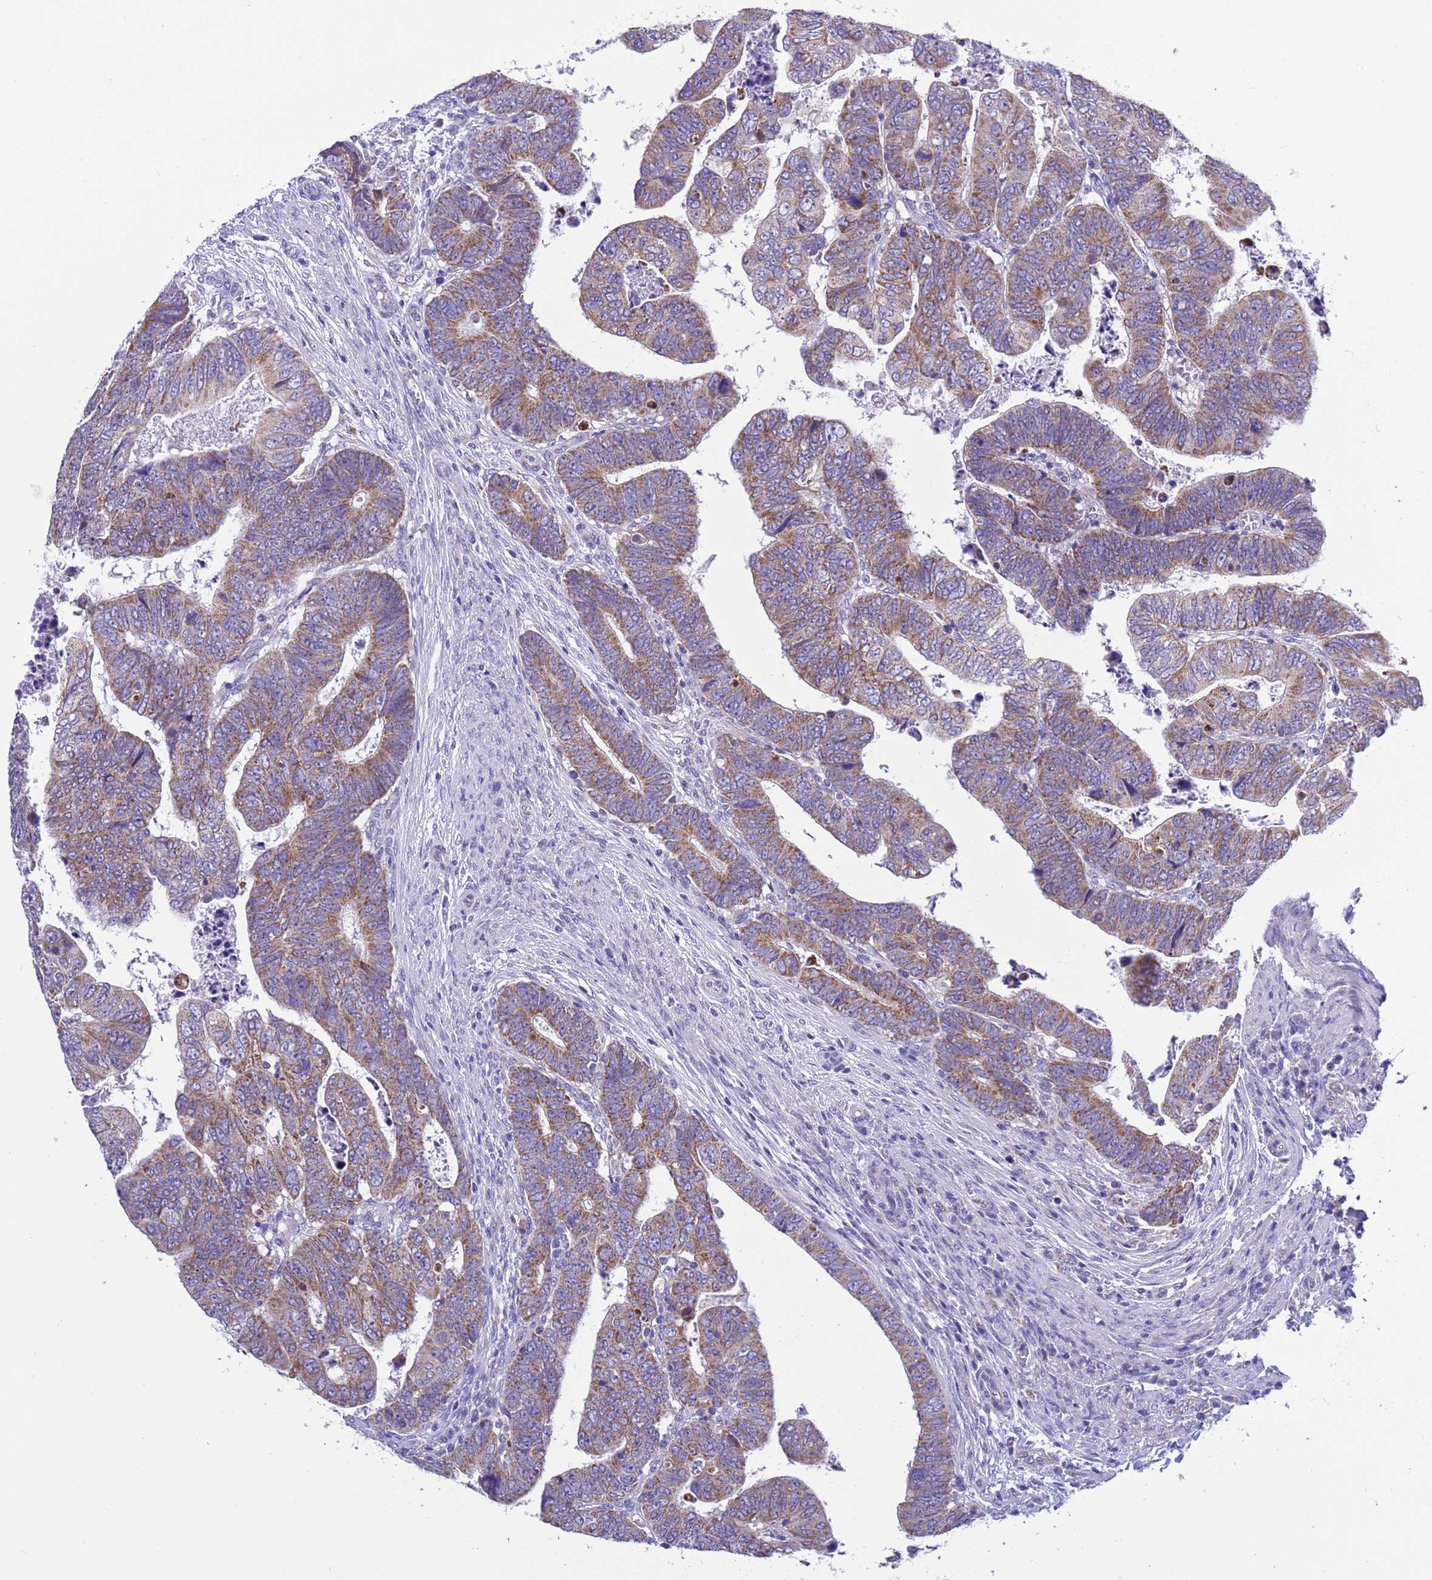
{"staining": {"intensity": "moderate", "quantity": ">75%", "location": "cytoplasmic/membranous"}, "tissue": "colorectal cancer", "cell_type": "Tumor cells", "image_type": "cancer", "snomed": [{"axis": "morphology", "description": "Normal tissue, NOS"}, {"axis": "morphology", "description": "Adenocarcinoma, NOS"}, {"axis": "topography", "description": "Rectum"}], "caption": "Colorectal cancer tissue displays moderate cytoplasmic/membranous staining in approximately >75% of tumor cells (DAB (3,3'-diaminobenzidine) IHC, brown staining for protein, blue staining for nuclei).", "gene": "CCDC191", "patient": {"sex": "female", "age": 65}}